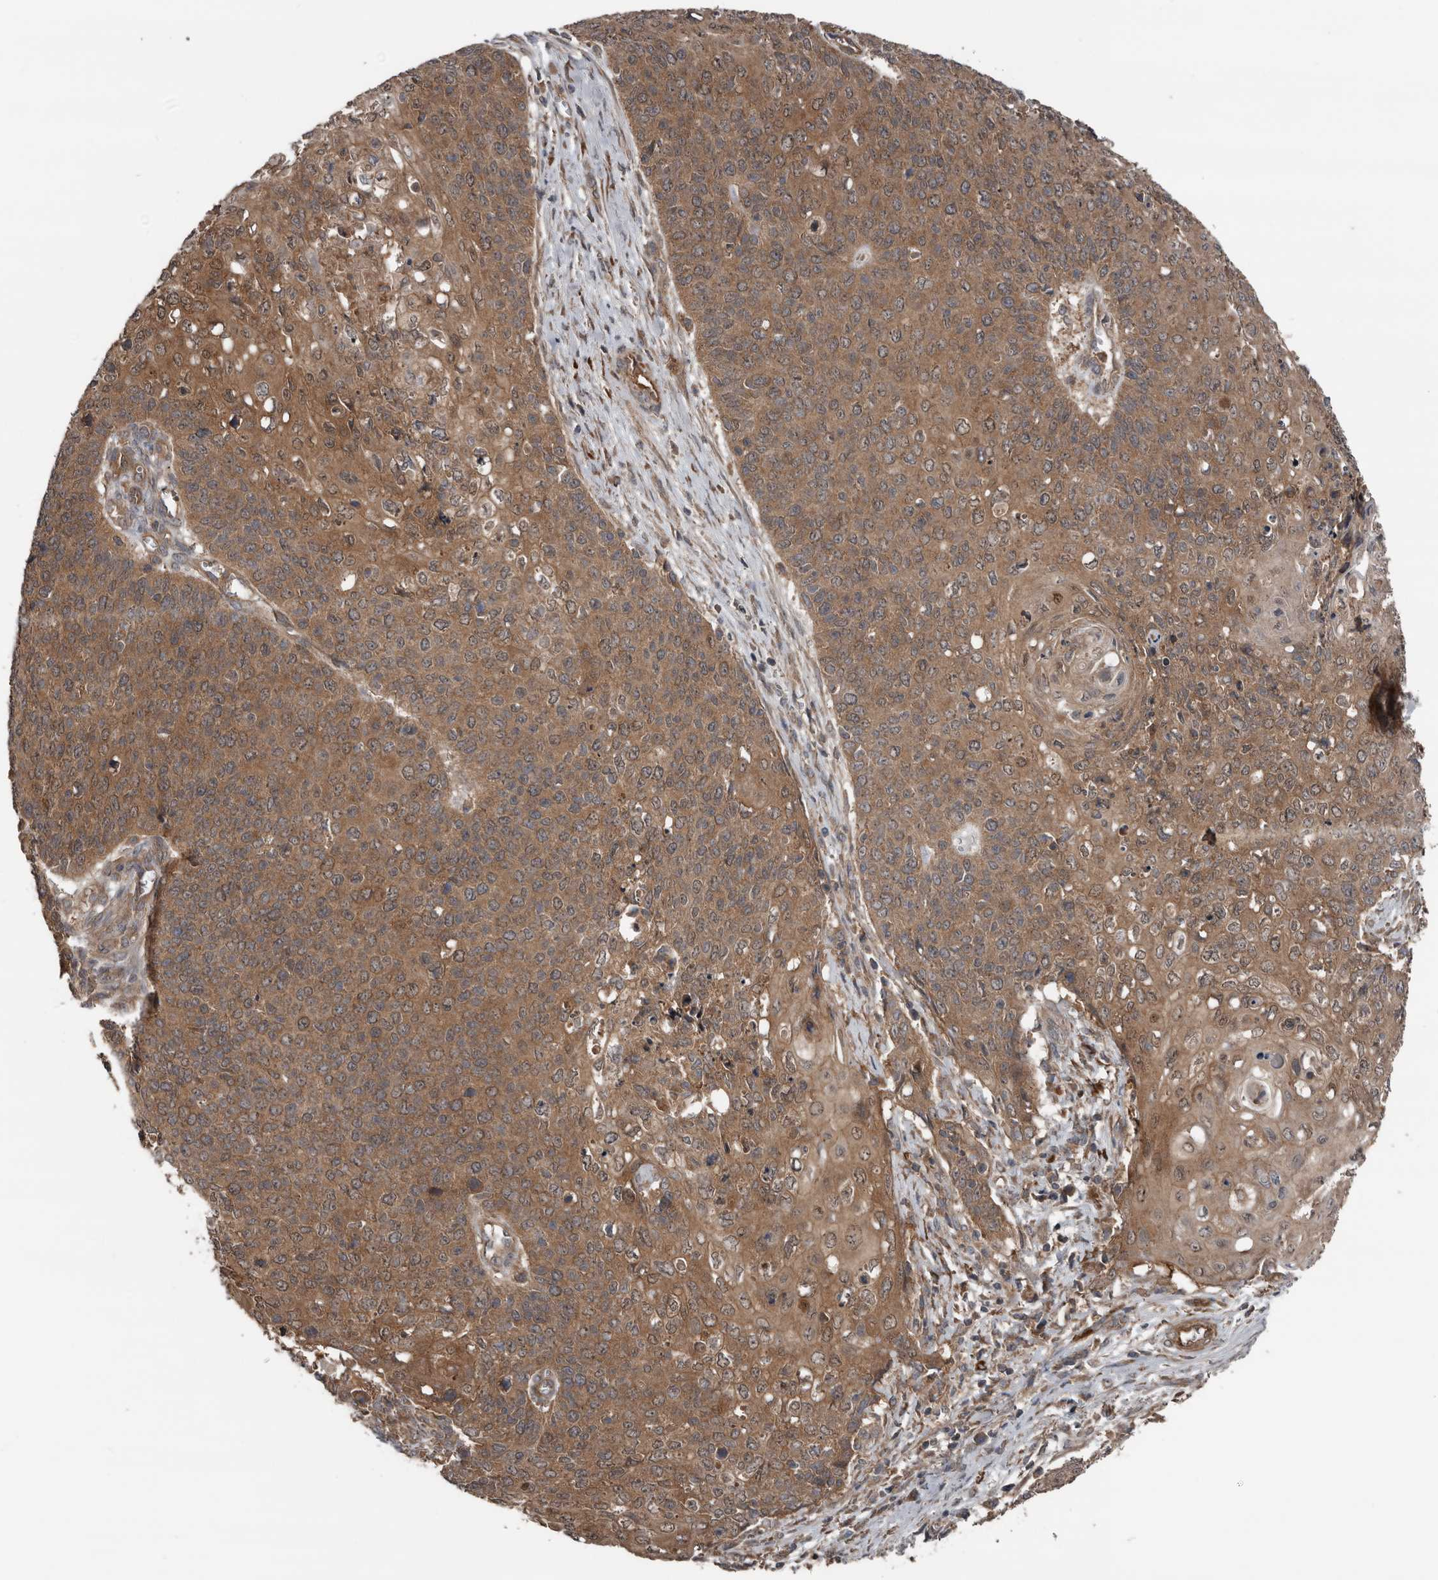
{"staining": {"intensity": "moderate", "quantity": ">75%", "location": "cytoplasmic/membranous"}, "tissue": "cervical cancer", "cell_type": "Tumor cells", "image_type": "cancer", "snomed": [{"axis": "morphology", "description": "Squamous cell carcinoma, NOS"}, {"axis": "topography", "description": "Cervix"}], "caption": "Tumor cells reveal medium levels of moderate cytoplasmic/membranous staining in approximately >75% of cells in human cervical cancer.", "gene": "DNAJB4", "patient": {"sex": "female", "age": 39}}